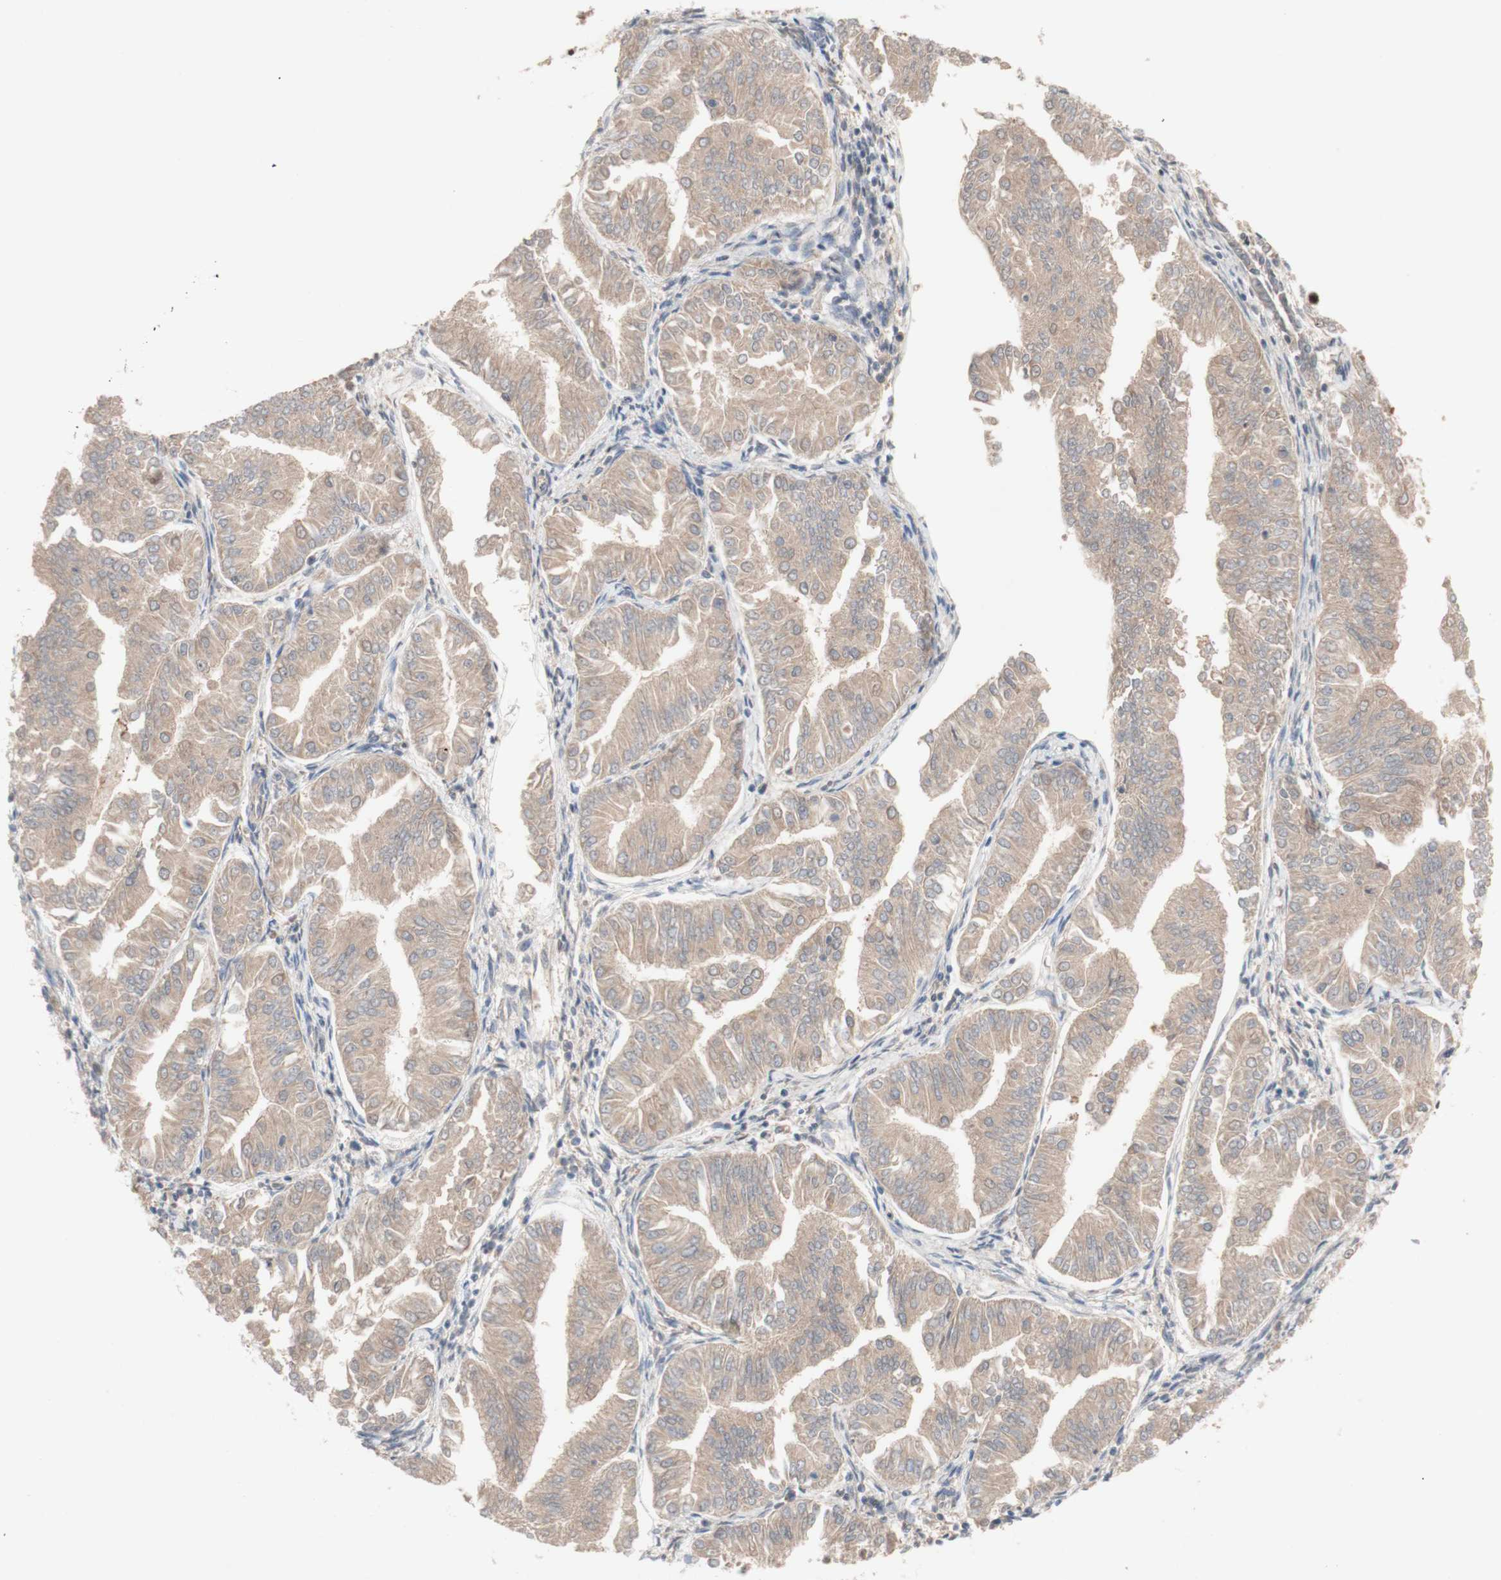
{"staining": {"intensity": "weak", "quantity": ">75%", "location": "cytoplasmic/membranous,nuclear"}, "tissue": "endometrial cancer", "cell_type": "Tumor cells", "image_type": "cancer", "snomed": [{"axis": "morphology", "description": "Adenocarcinoma, NOS"}, {"axis": "topography", "description": "Endometrium"}], "caption": "Immunohistochemical staining of human endometrial cancer (adenocarcinoma) shows low levels of weak cytoplasmic/membranous and nuclear protein expression in about >75% of tumor cells.", "gene": "PEX2", "patient": {"sex": "female", "age": 53}}